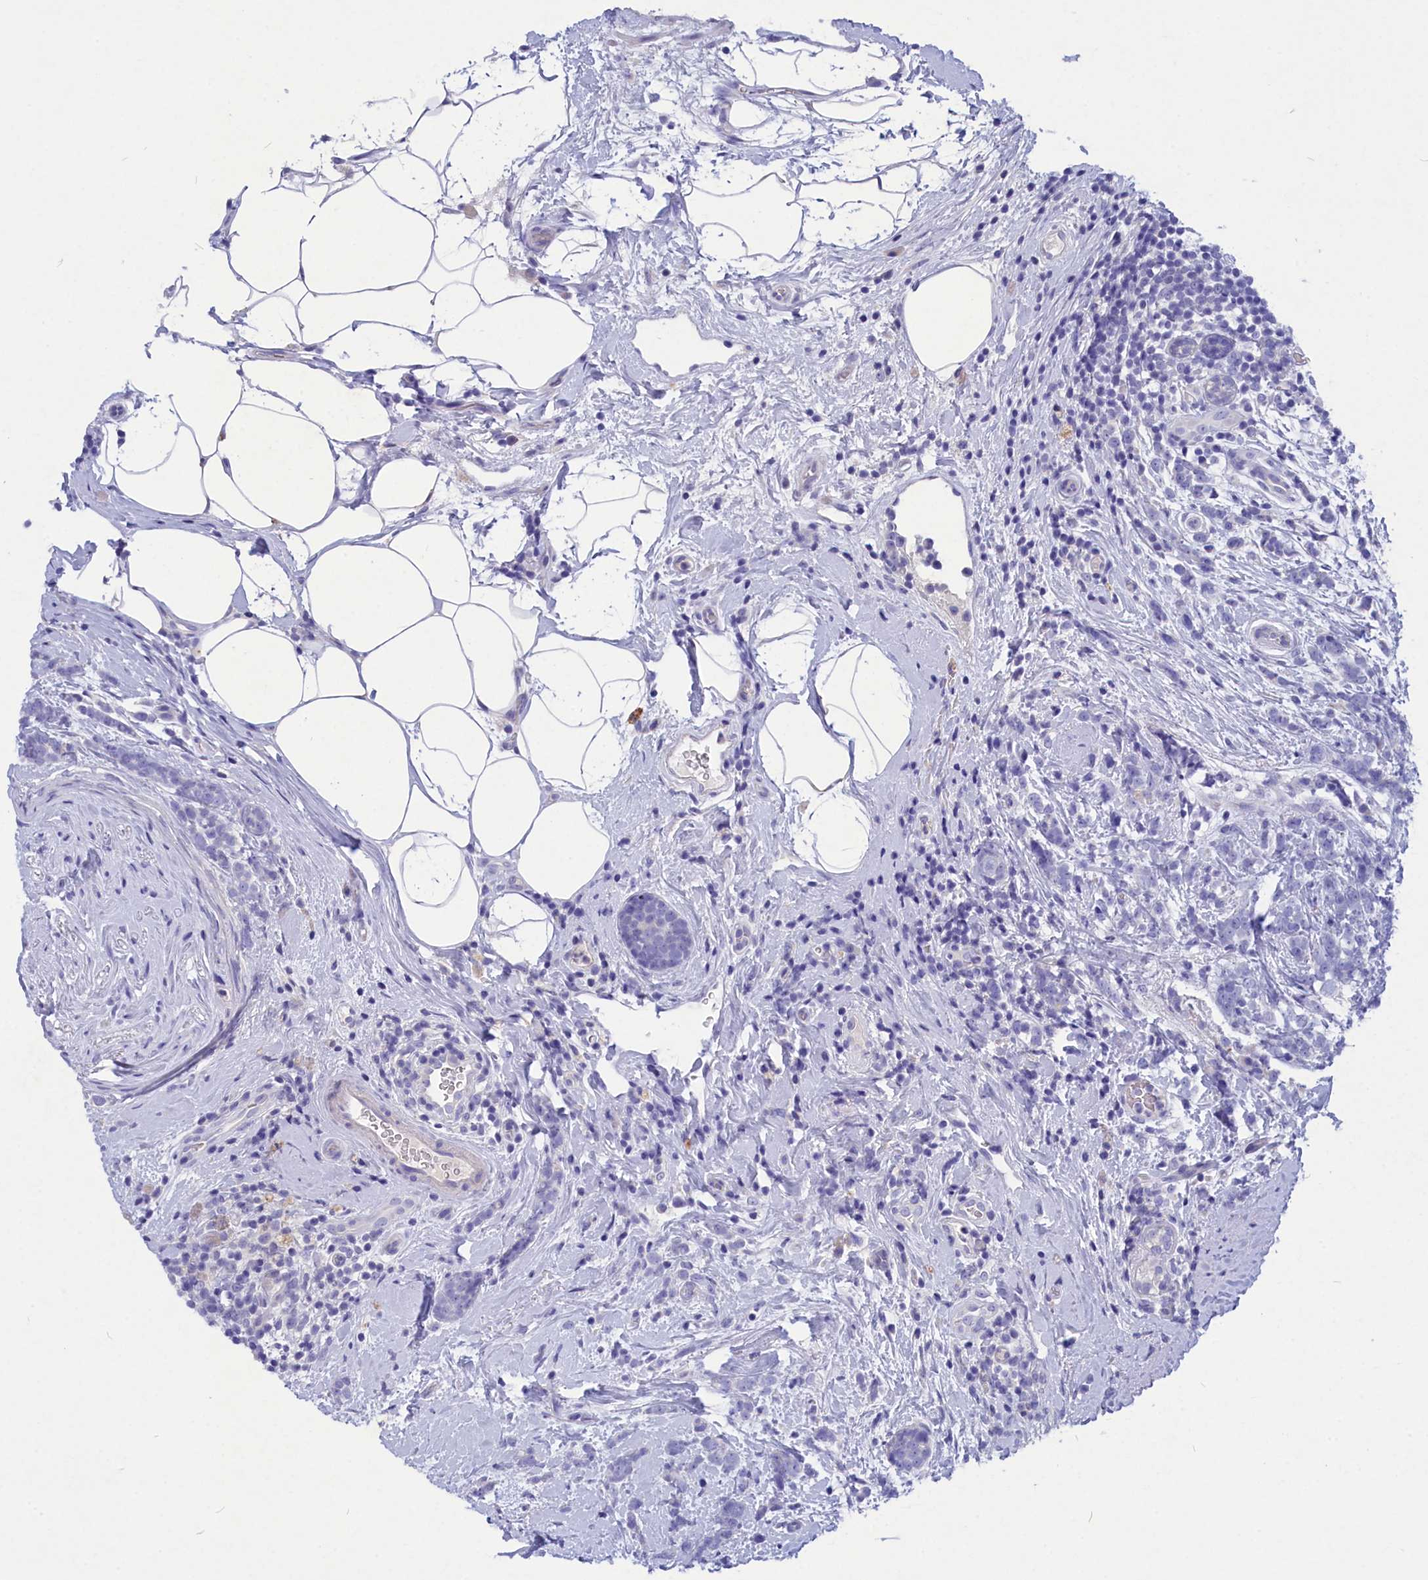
{"staining": {"intensity": "negative", "quantity": "none", "location": "none"}, "tissue": "breast cancer", "cell_type": "Tumor cells", "image_type": "cancer", "snomed": [{"axis": "morphology", "description": "Lobular carcinoma"}, {"axis": "topography", "description": "Breast"}], "caption": "Tumor cells are negative for brown protein staining in lobular carcinoma (breast).", "gene": "DEFB119", "patient": {"sex": "female", "age": 58}}